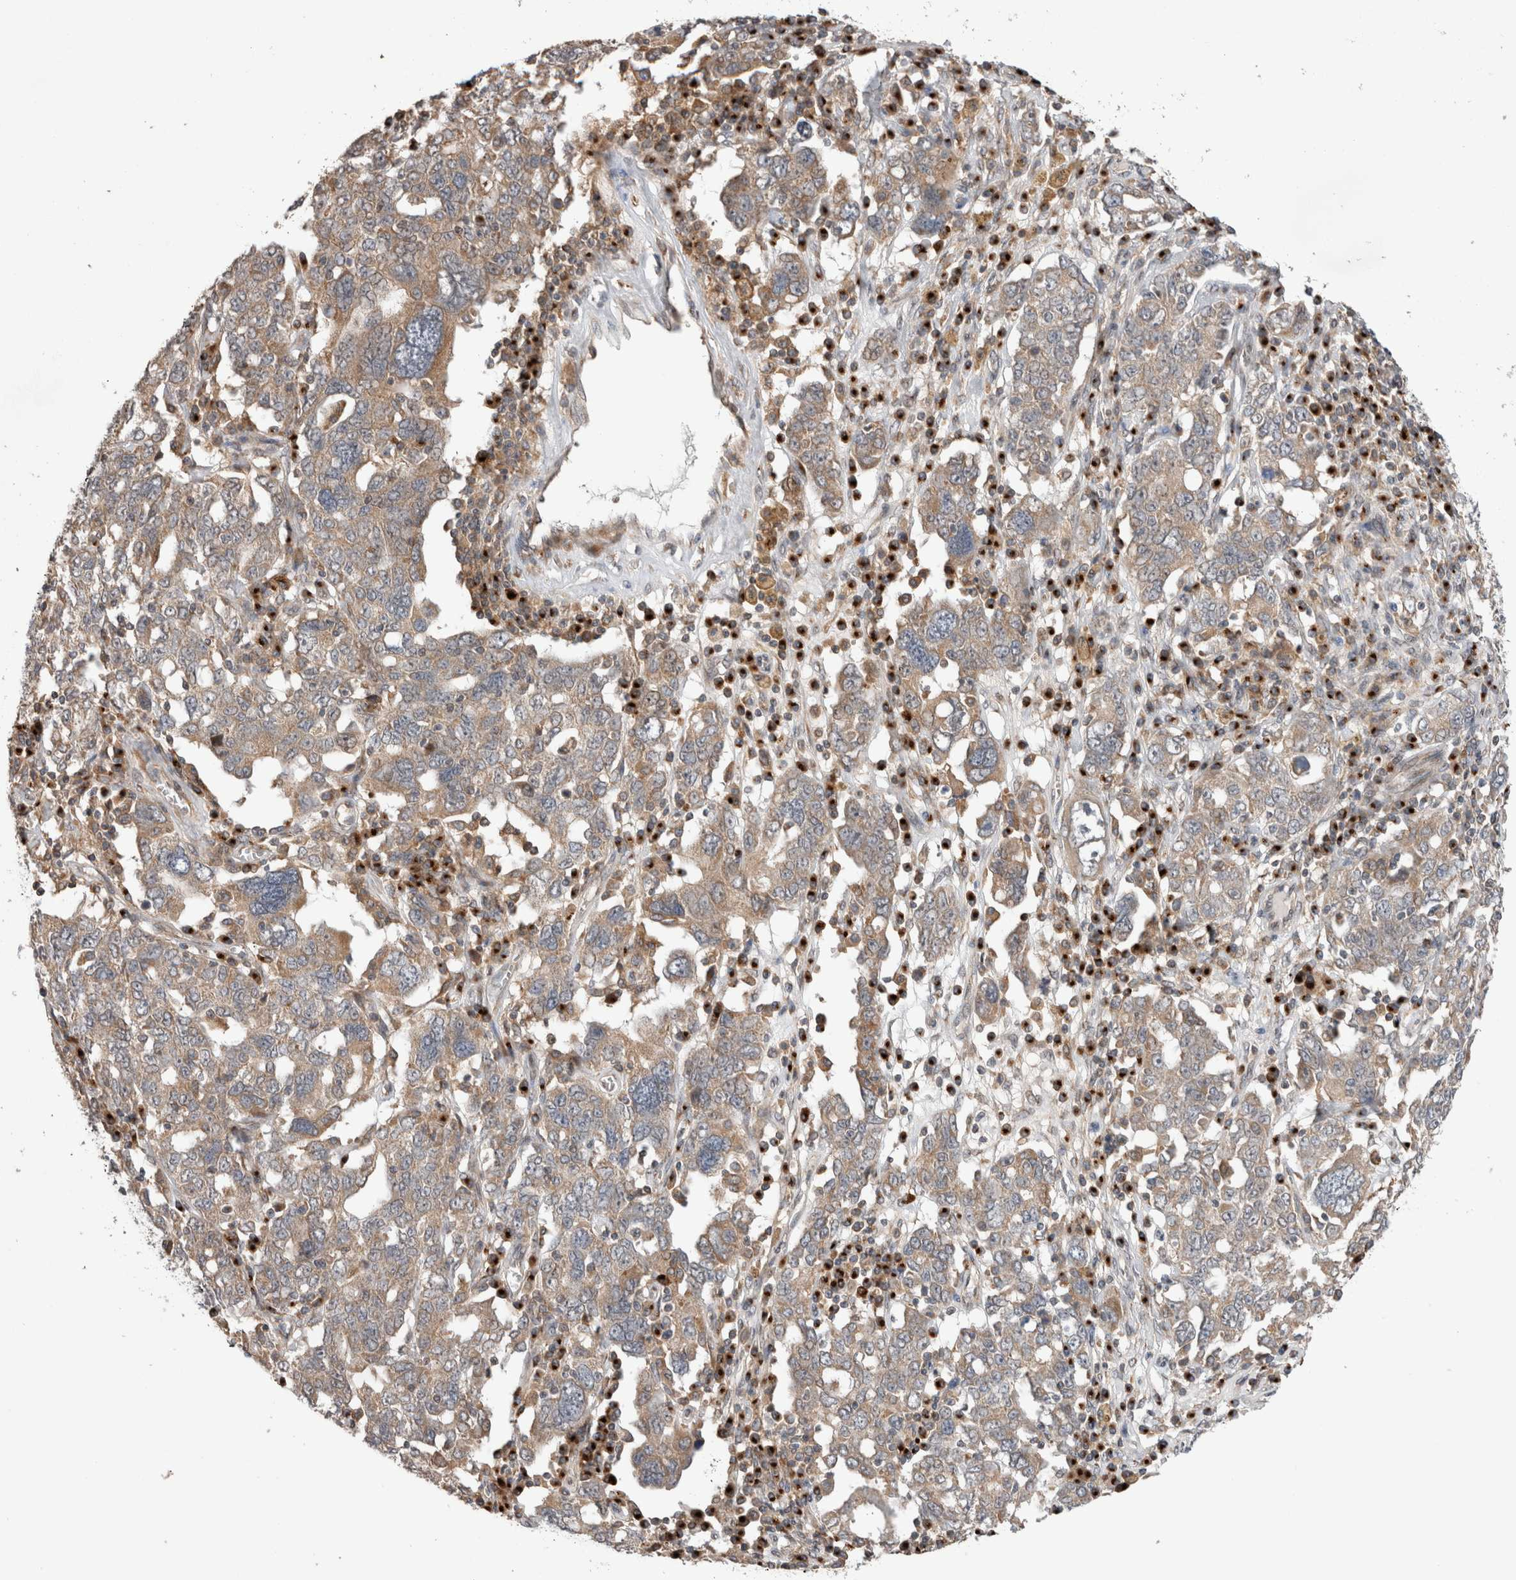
{"staining": {"intensity": "moderate", "quantity": "25%-75%", "location": "cytoplasmic/membranous"}, "tissue": "ovarian cancer", "cell_type": "Tumor cells", "image_type": "cancer", "snomed": [{"axis": "morphology", "description": "Carcinoma, endometroid"}, {"axis": "topography", "description": "Ovary"}], "caption": "Ovarian endometroid carcinoma was stained to show a protein in brown. There is medium levels of moderate cytoplasmic/membranous staining in about 25%-75% of tumor cells.", "gene": "TRIM5", "patient": {"sex": "female", "age": 62}}